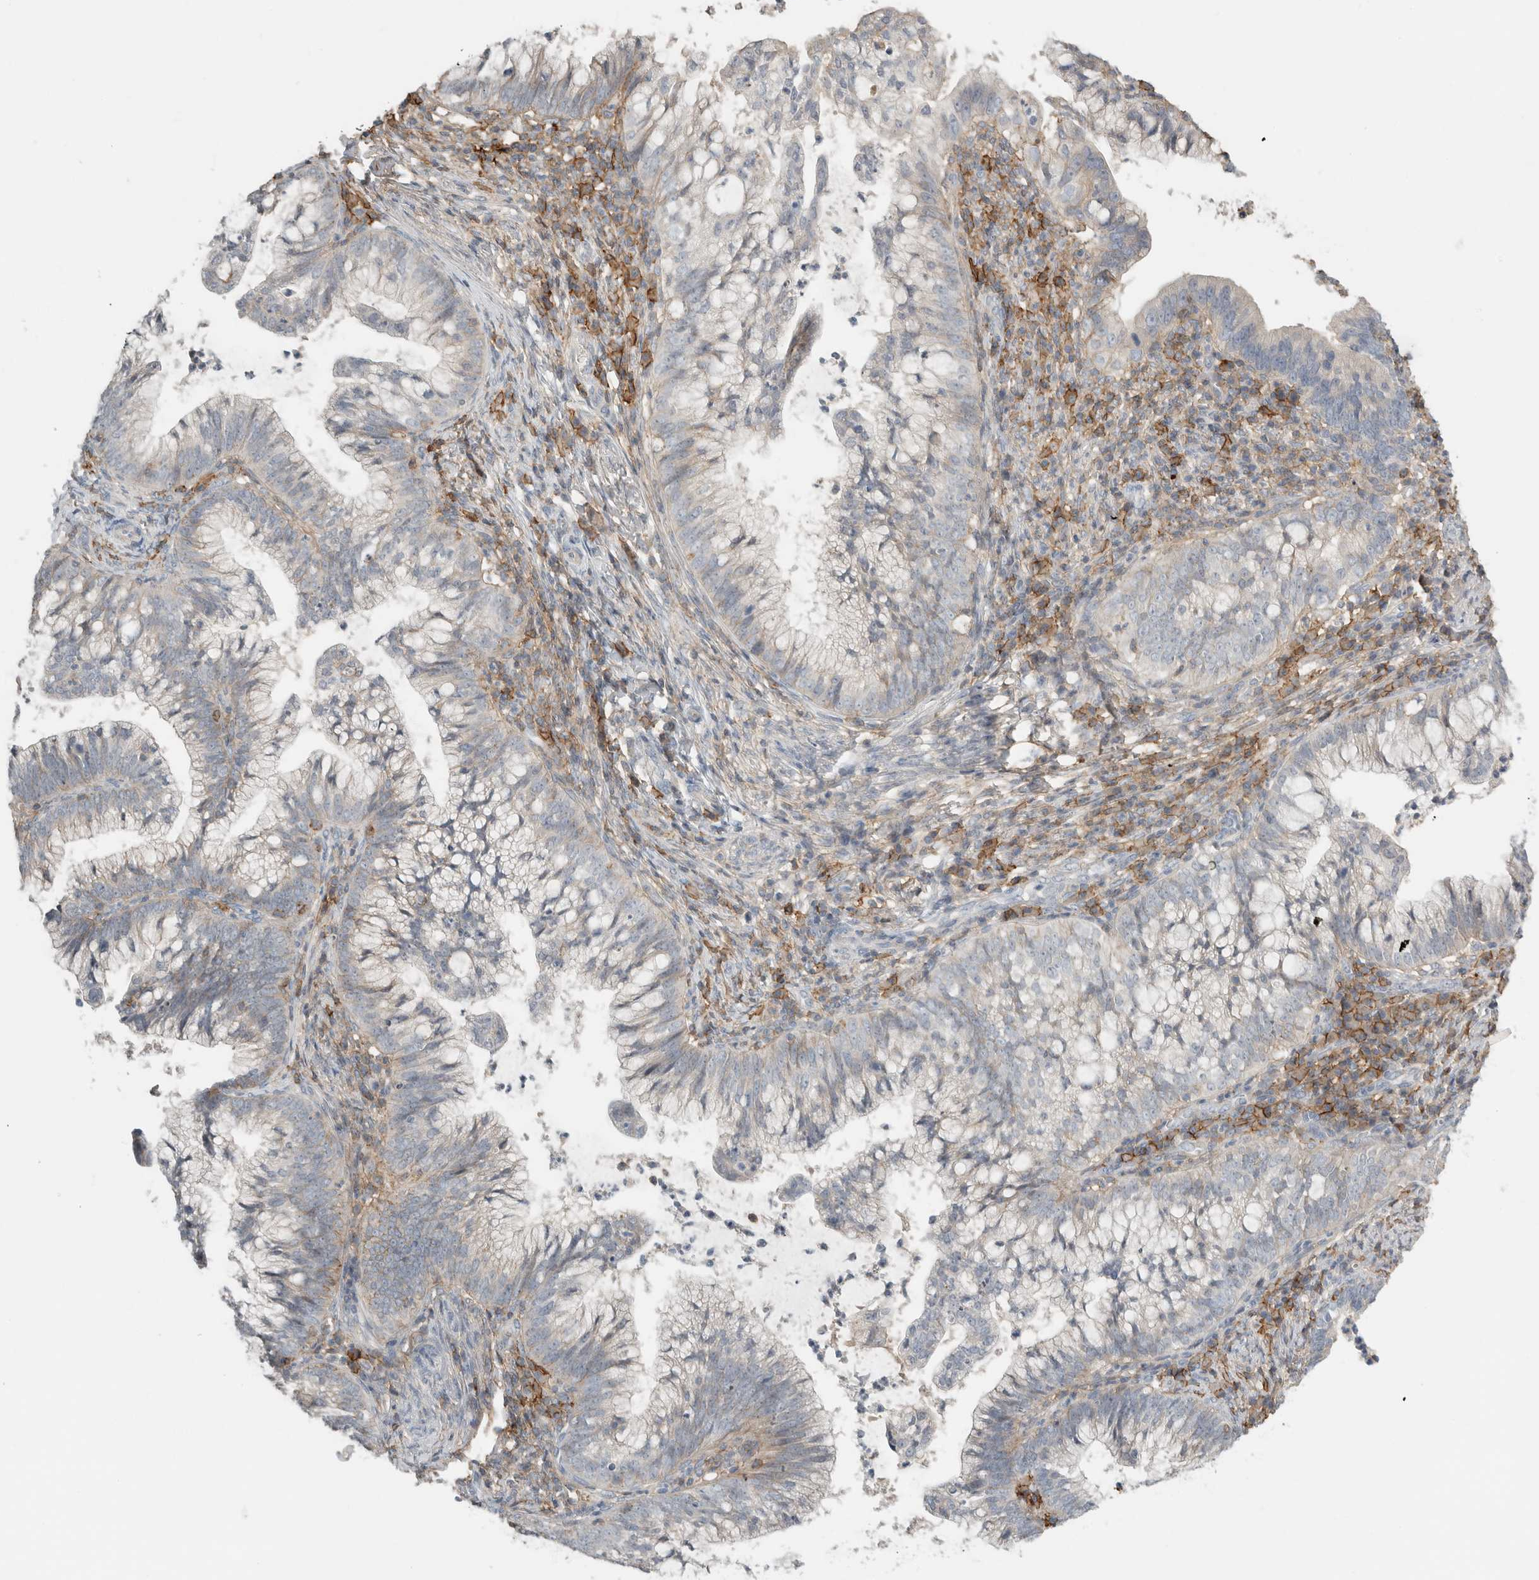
{"staining": {"intensity": "negative", "quantity": "none", "location": "none"}, "tissue": "cervical cancer", "cell_type": "Tumor cells", "image_type": "cancer", "snomed": [{"axis": "morphology", "description": "Adenocarcinoma, NOS"}, {"axis": "topography", "description": "Cervix"}], "caption": "This is an immunohistochemistry histopathology image of human cervical cancer. There is no expression in tumor cells.", "gene": "ERCC6L2", "patient": {"sex": "female", "age": 36}}